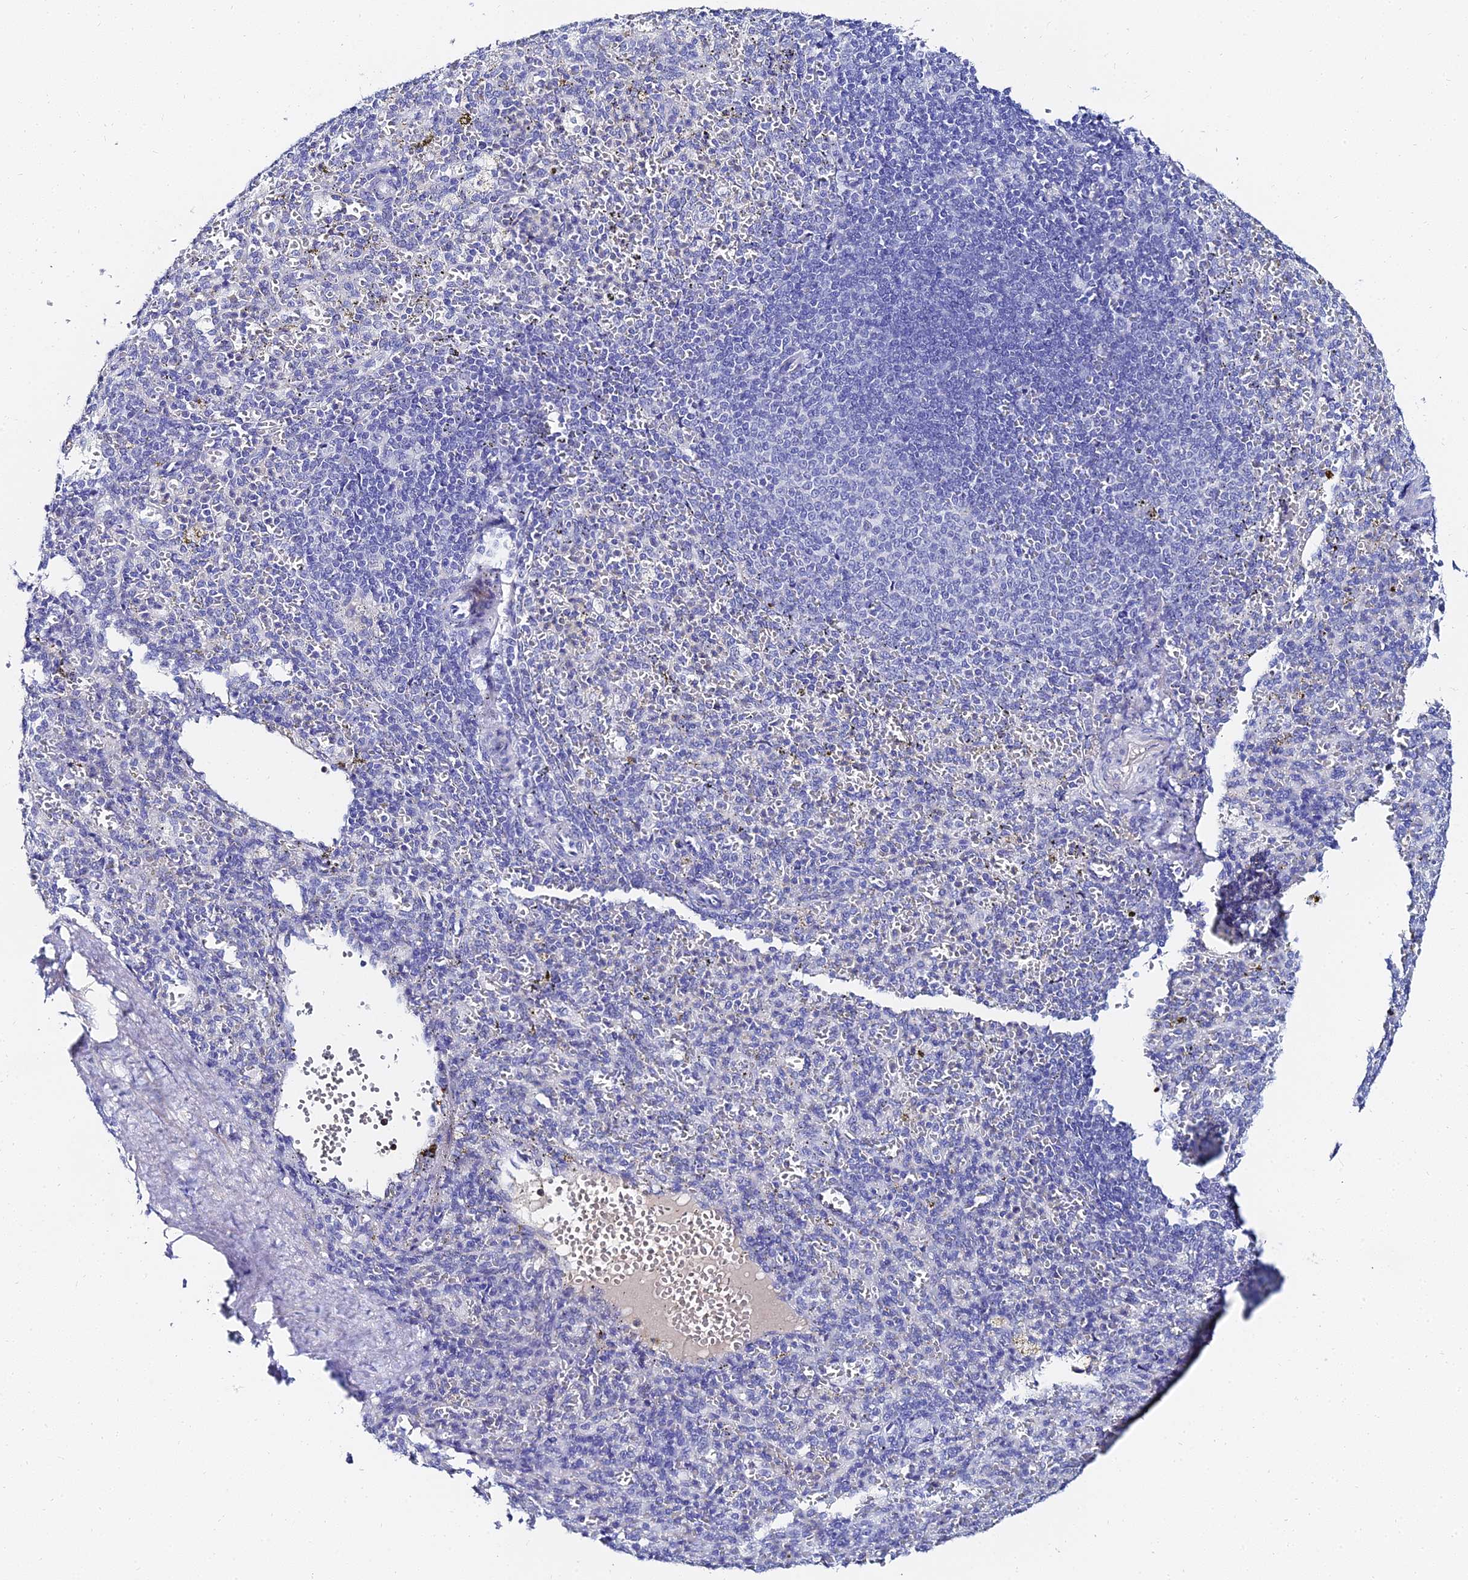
{"staining": {"intensity": "negative", "quantity": "none", "location": "none"}, "tissue": "spleen", "cell_type": "Cells in red pulp", "image_type": "normal", "snomed": [{"axis": "morphology", "description": "Normal tissue, NOS"}, {"axis": "topography", "description": "Spleen"}], "caption": "Immunohistochemistry histopathology image of unremarkable human spleen stained for a protein (brown), which exhibits no positivity in cells in red pulp. (DAB (3,3'-diaminobenzidine) immunohistochemistry (IHC), high magnification).", "gene": "KRT17", "patient": {"sex": "female", "age": 21}}